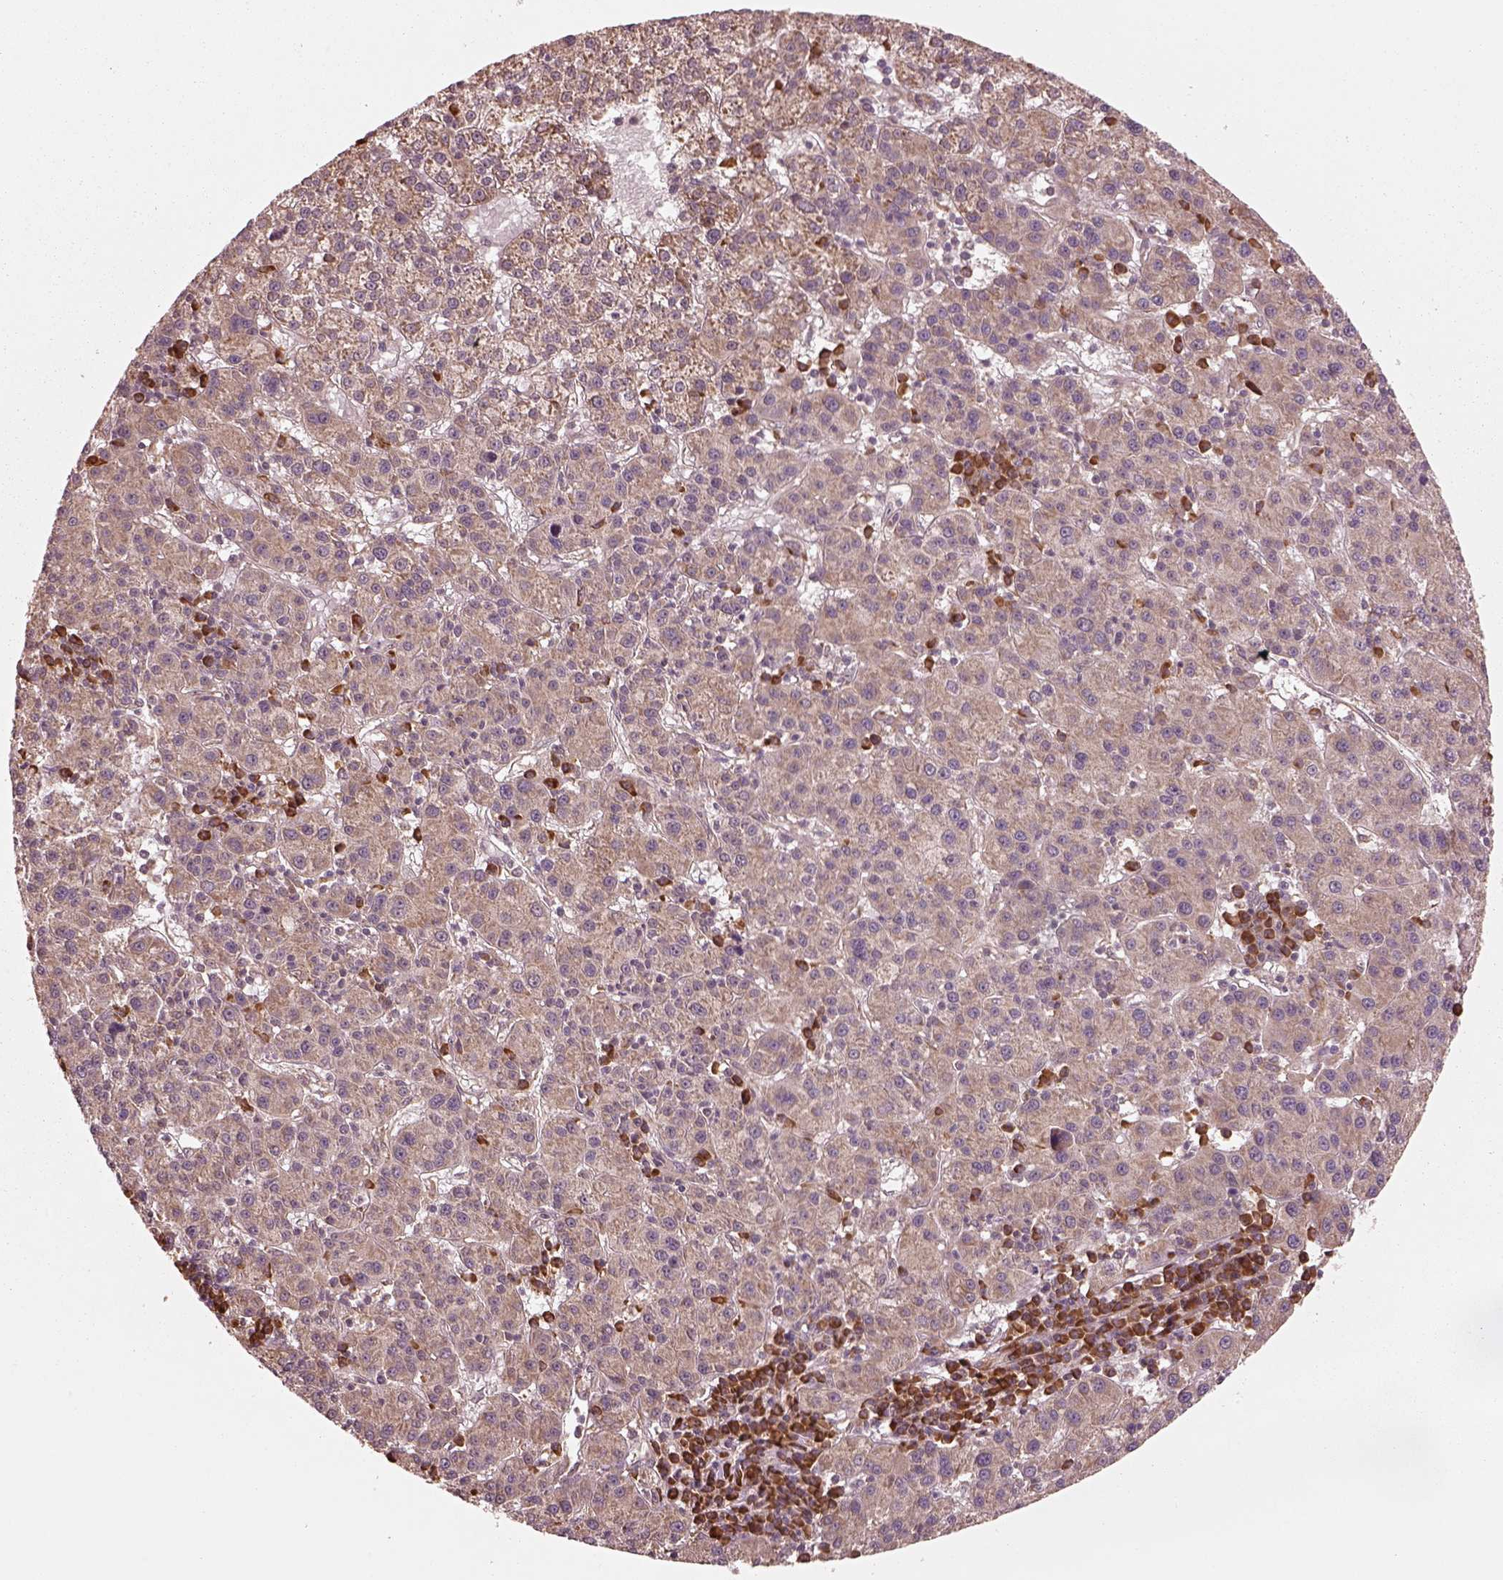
{"staining": {"intensity": "weak", "quantity": ">75%", "location": "cytoplasmic/membranous"}, "tissue": "liver cancer", "cell_type": "Tumor cells", "image_type": "cancer", "snomed": [{"axis": "morphology", "description": "Carcinoma, Hepatocellular, NOS"}, {"axis": "topography", "description": "Liver"}], "caption": "High-magnification brightfield microscopy of hepatocellular carcinoma (liver) stained with DAB (3,3'-diaminobenzidine) (brown) and counterstained with hematoxylin (blue). tumor cells exhibit weak cytoplasmic/membranous positivity is appreciated in about>75% of cells.", "gene": "RPS5", "patient": {"sex": "female", "age": 60}}